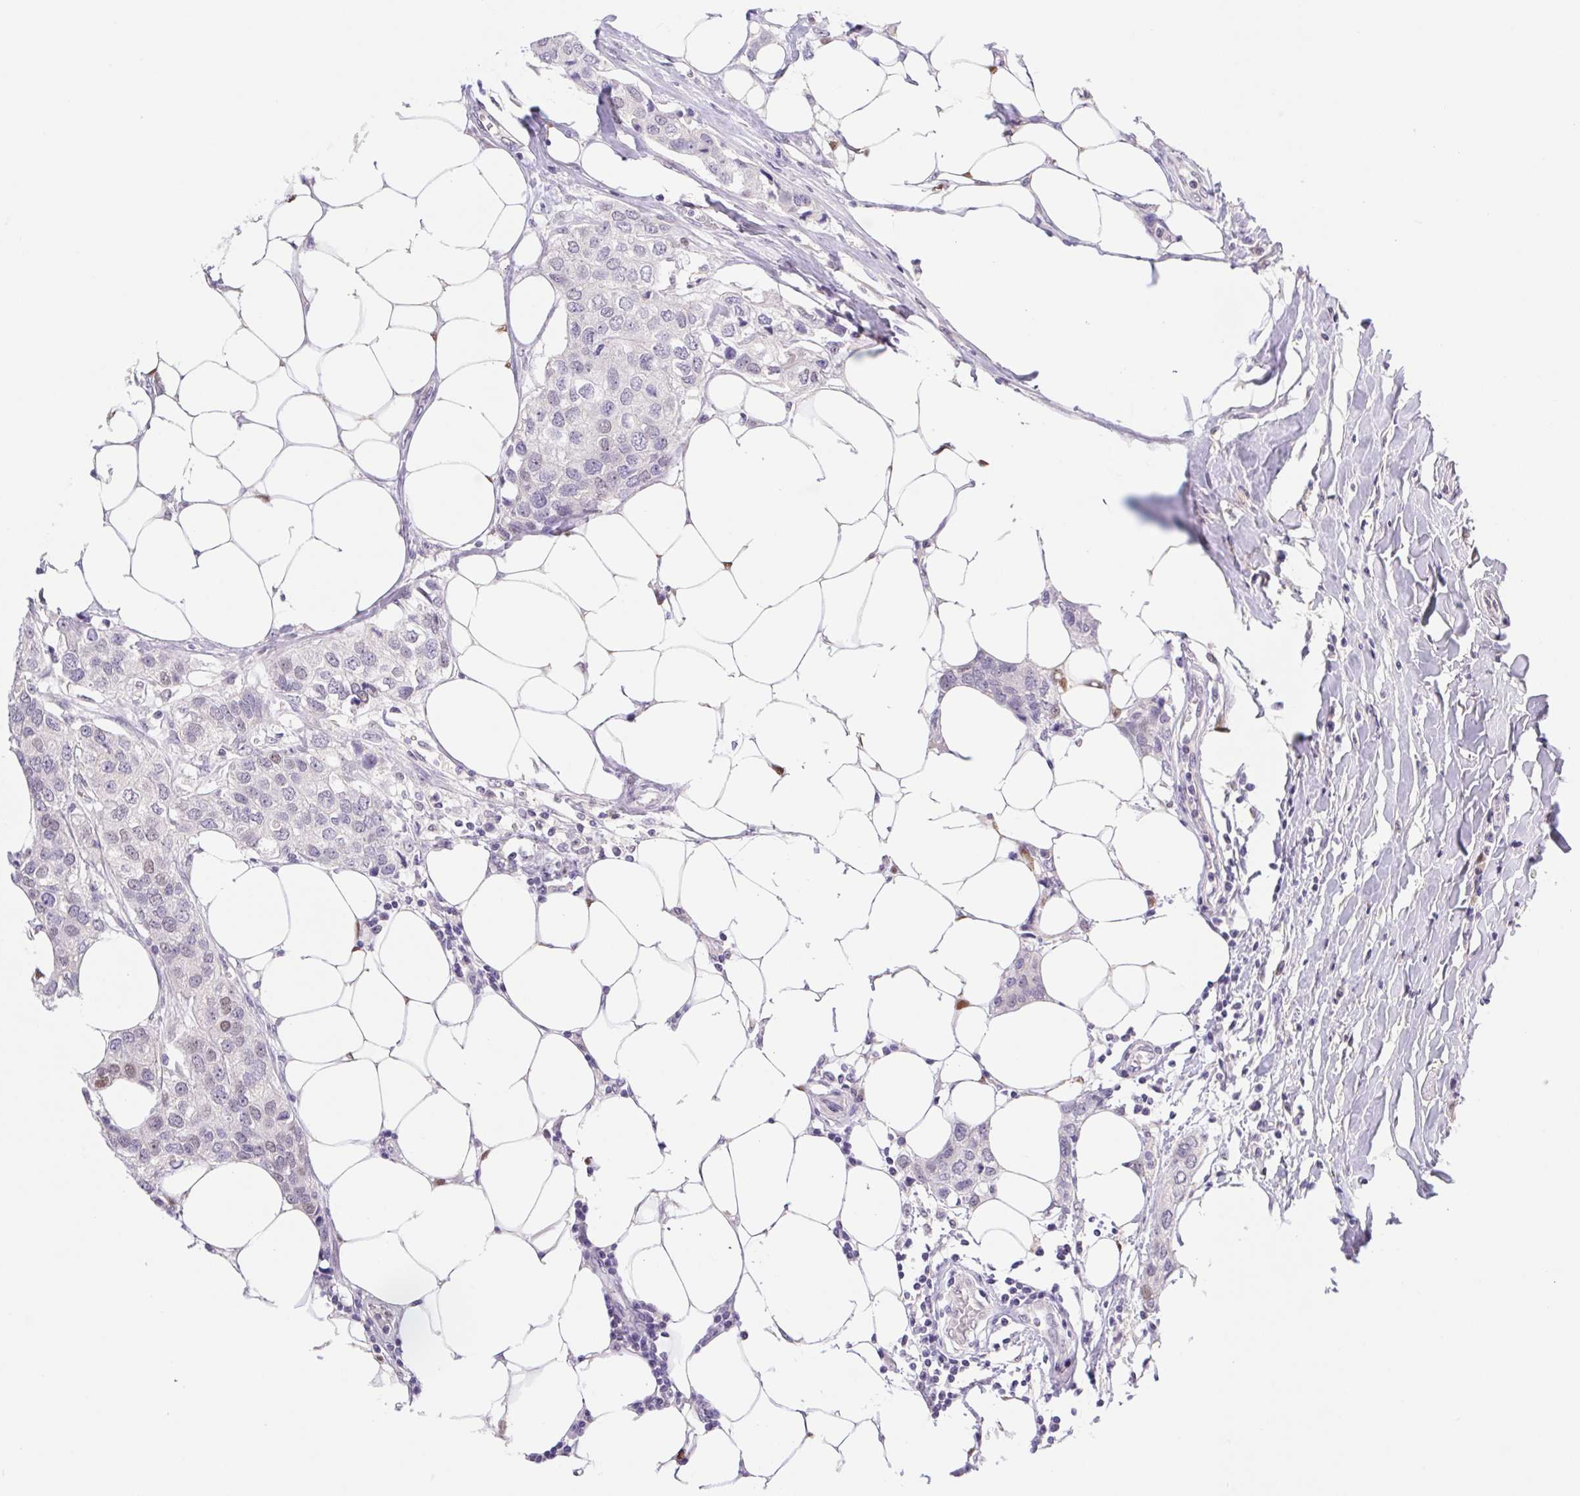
{"staining": {"intensity": "negative", "quantity": "none", "location": "none"}, "tissue": "breast cancer", "cell_type": "Tumor cells", "image_type": "cancer", "snomed": [{"axis": "morphology", "description": "Duct carcinoma"}, {"axis": "topography", "description": "Breast"}], "caption": "The immunohistochemistry (IHC) image has no significant staining in tumor cells of invasive ductal carcinoma (breast) tissue.", "gene": "L3MBTL4", "patient": {"sex": "female", "age": 80}}